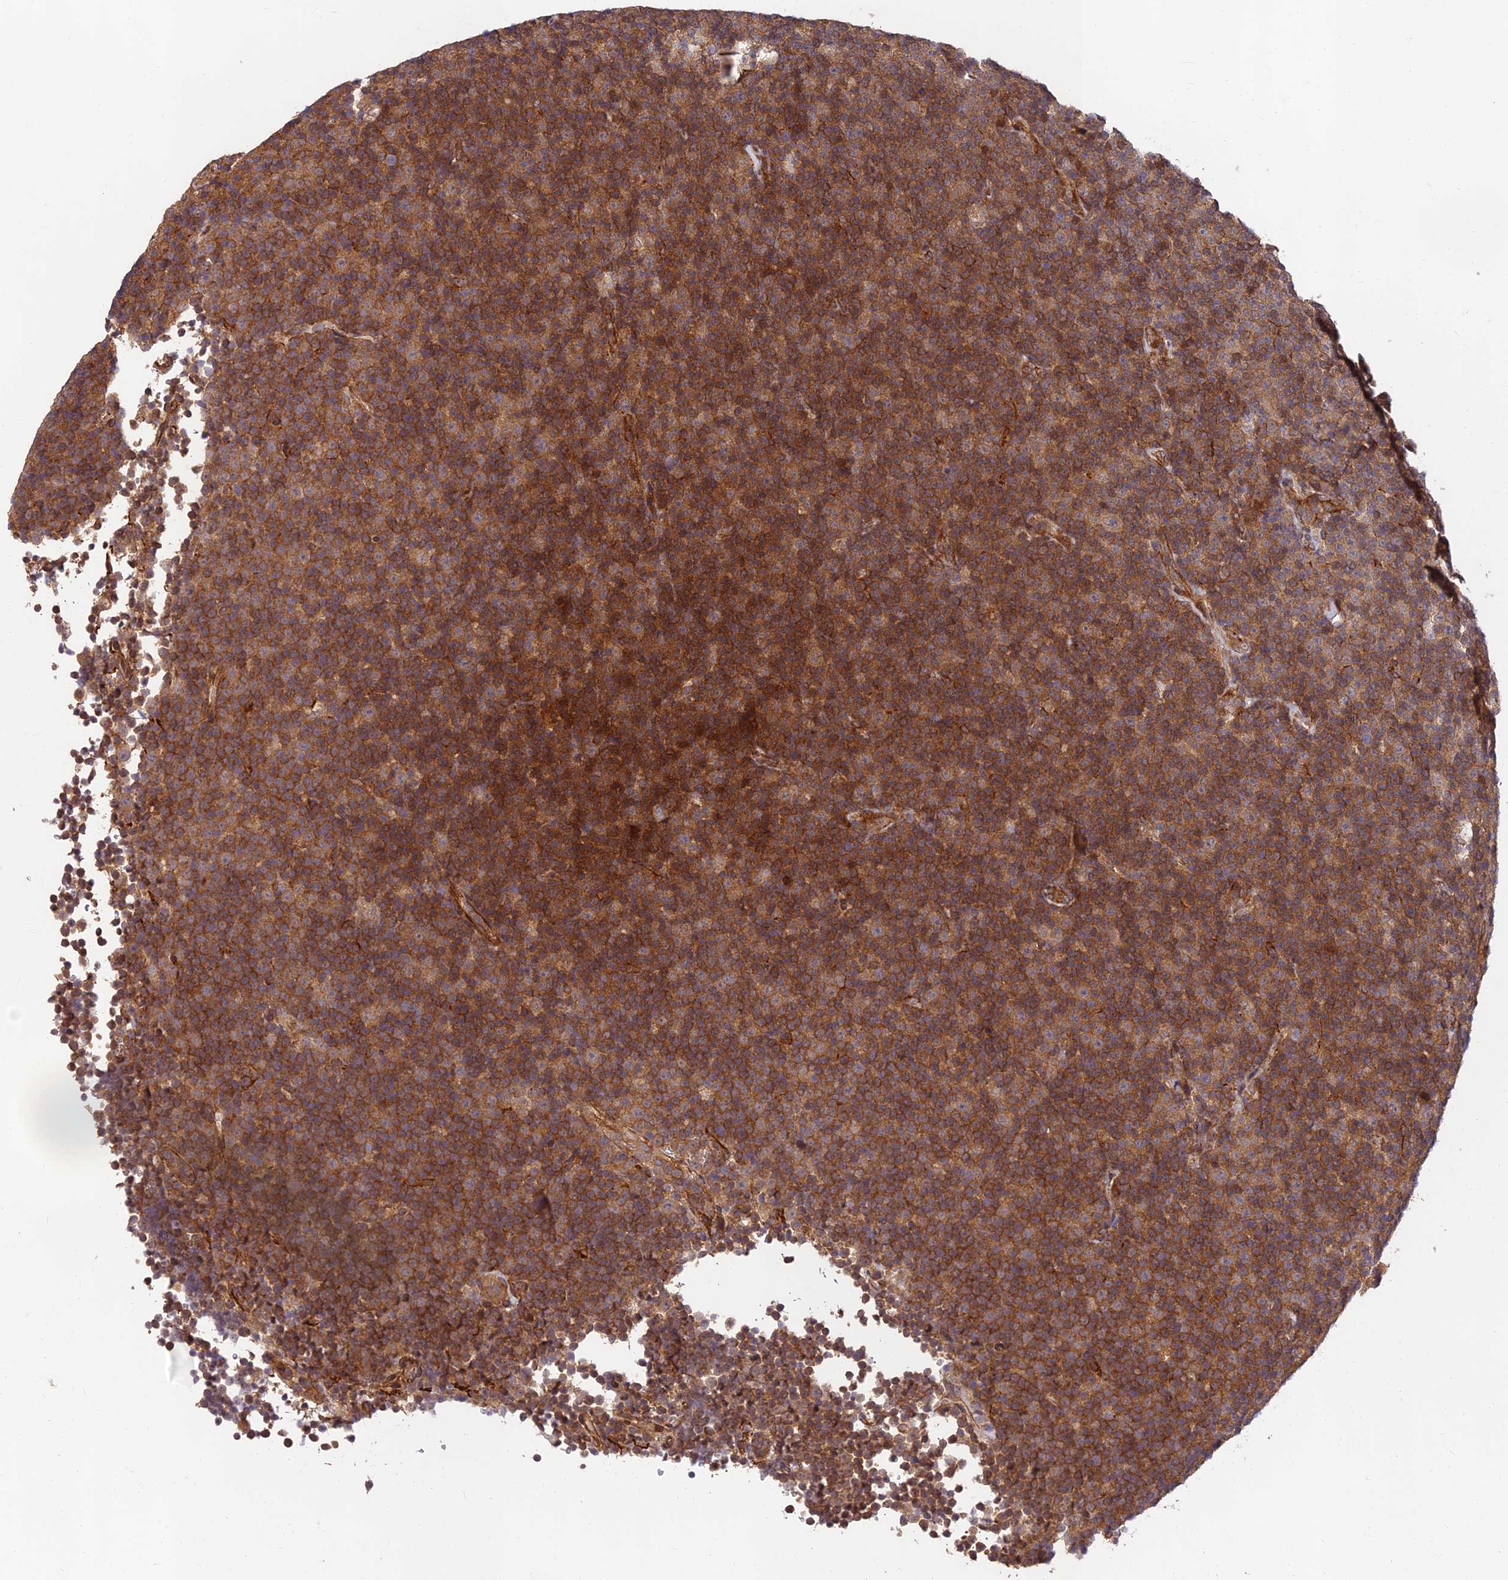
{"staining": {"intensity": "moderate", "quantity": ">75%", "location": "cytoplasmic/membranous"}, "tissue": "lymphoma", "cell_type": "Tumor cells", "image_type": "cancer", "snomed": [{"axis": "morphology", "description": "Malignant lymphoma, non-Hodgkin's type, Low grade"}, {"axis": "topography", "description": "Lymph node"}], "caption": "DAB (3,3'-diaminobenzidine) immunohistochemical staining of low-grade malignant lymphoma, non-Hodgkin's type demonstrates moderate cytoplasmic/membranous protein staining in approximately >75% of tumor cells. The protein of interest is stained brown, and the nuclei are stained in blue (DAB IHC with brightfield microscopy, high magnification).", "gene": "MKKS", "patient": {"sex": "female", "age": 67}}